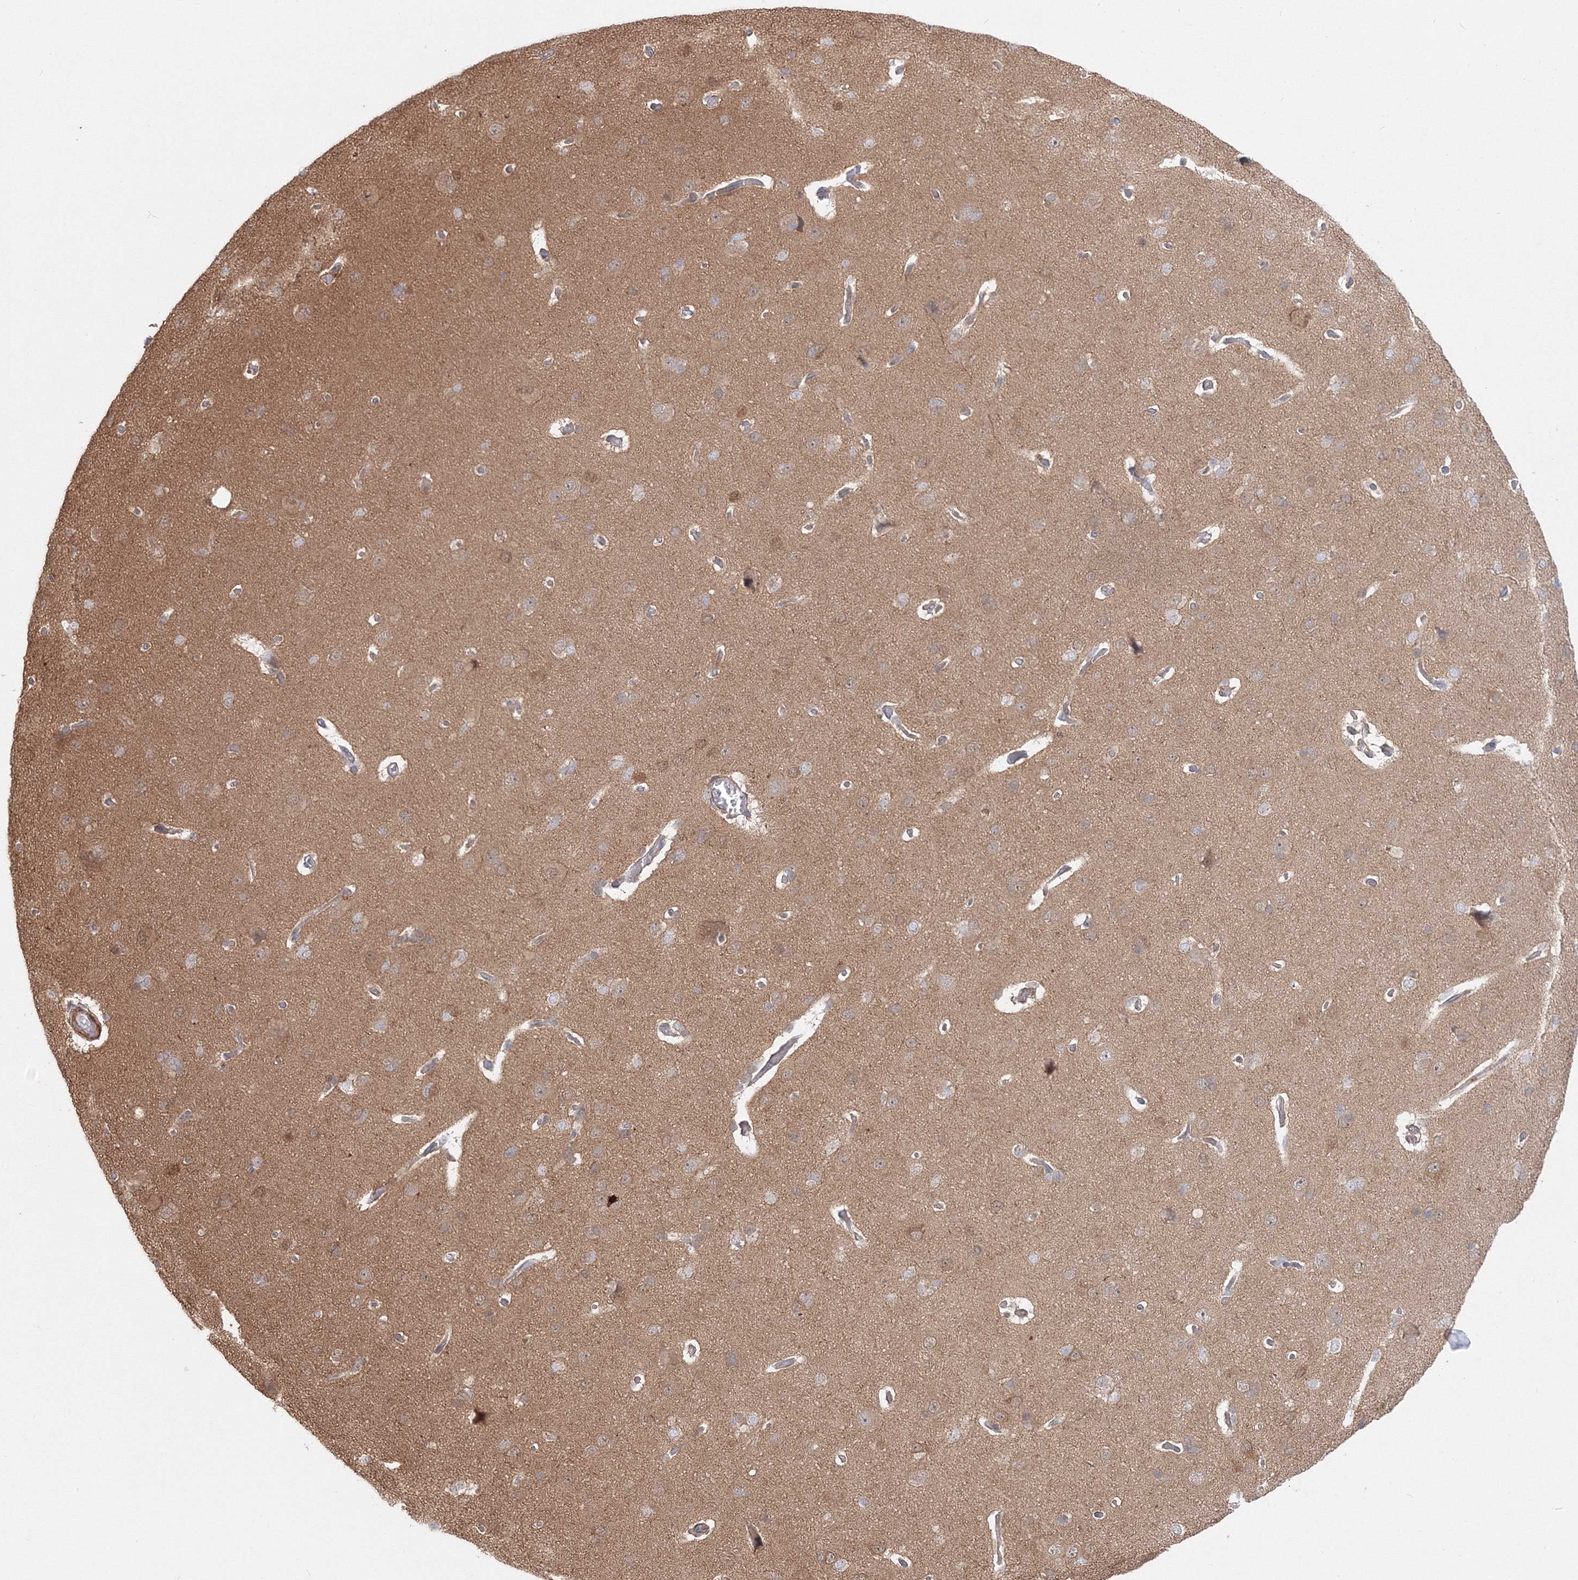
{"staining": {"intensity": "negative", "quantity": "none", "location": "none"}, "tissue": "cerebral cortex", "cell_type": "Endothelial cells", "image_type": "normal", "snomed": [{"axis": "morphology", "description": "Normal tissue, NOS"}, {"axis": "topography", "description": "Cerebral cortex"}], "caption": "Protein analysis of normal cerebral cortex displays no significant staining in endothelial cells.", "gene": "ARHGAP21", "patient": {"sex": "male", "age": 62}}